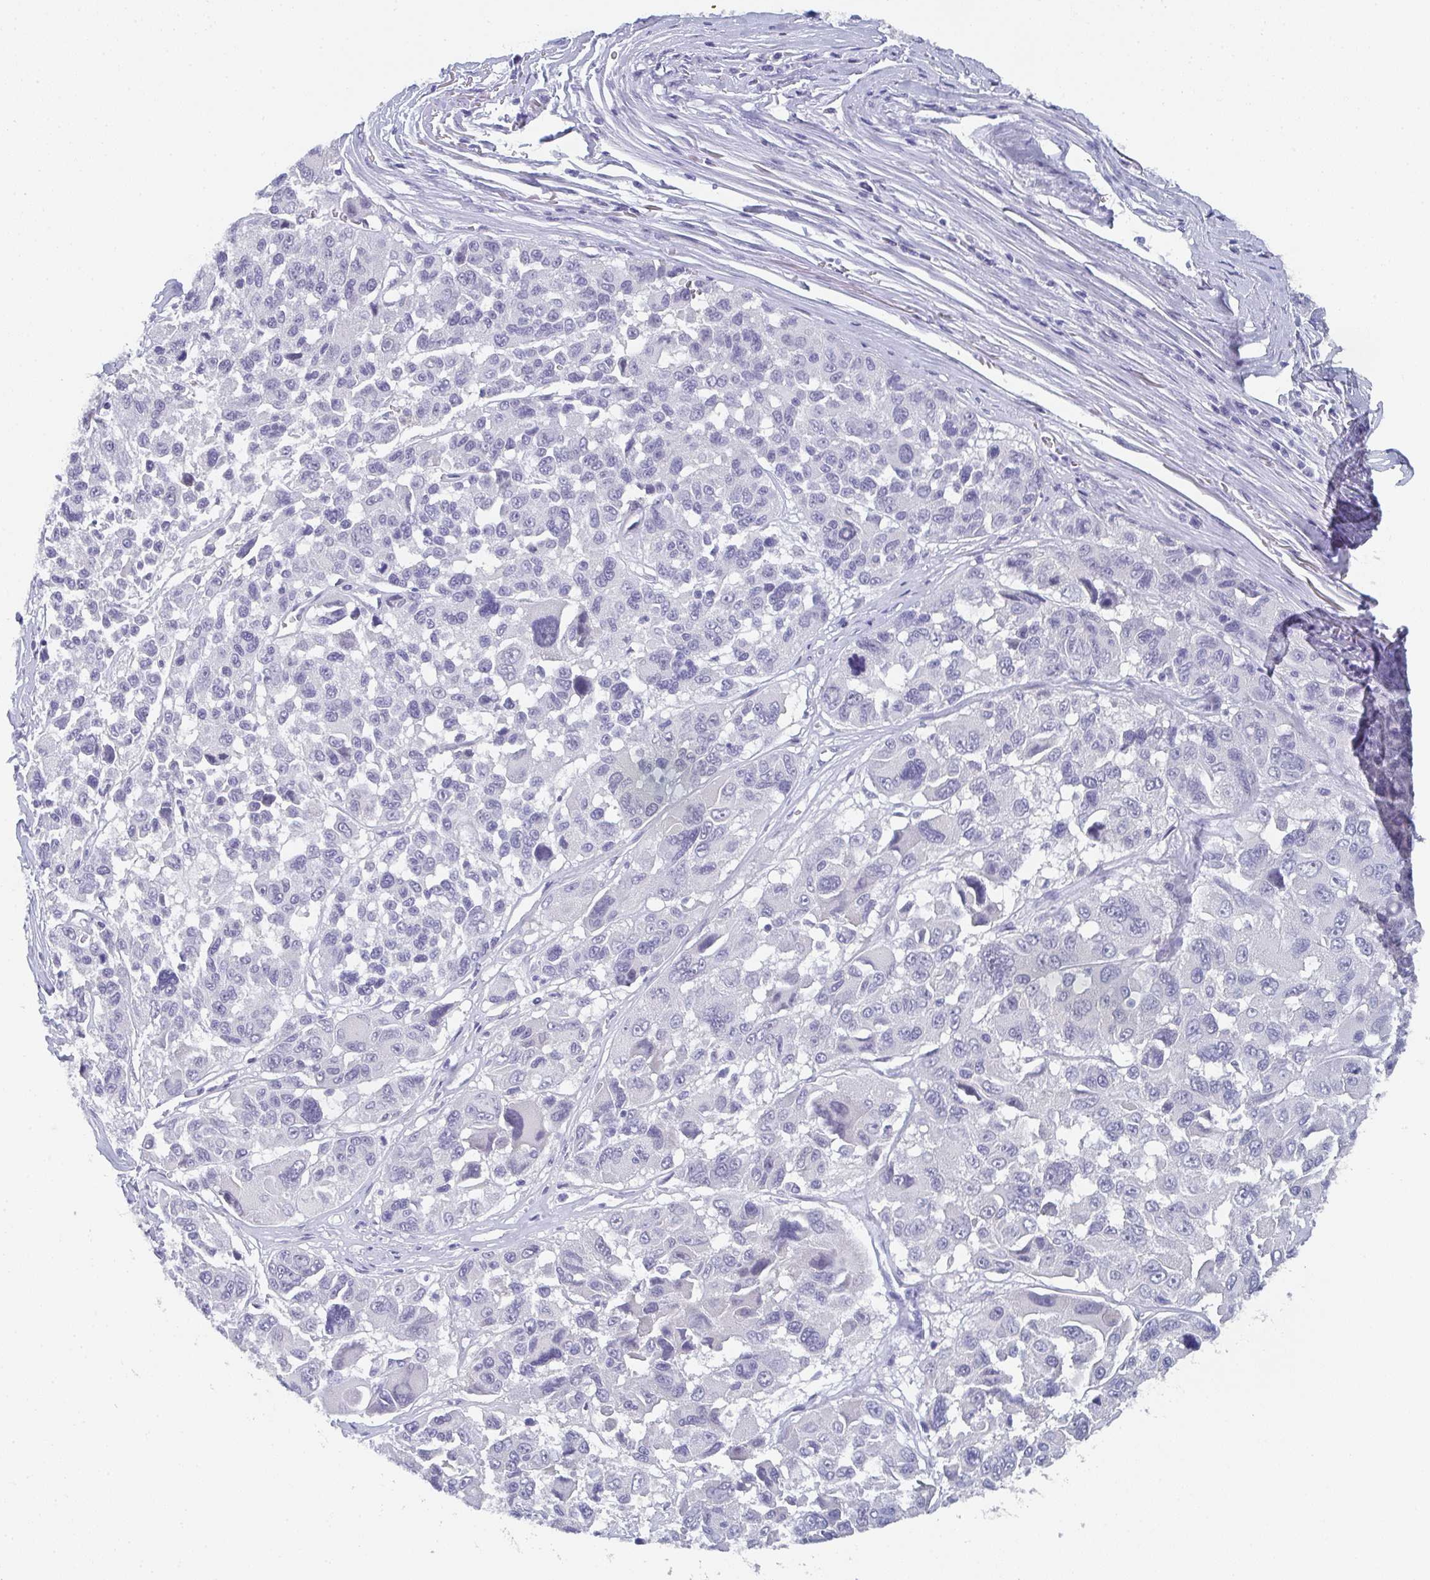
{"staining": {"intensity": "negative", "quantity": "none", "location": "none"}, "tissue": "melanoma", "cell_type": "Tumor cells", "image_type": "cancer", "snomed": [{"axis": "morphology", "description": "Malignant melanoma, NOS"}, {"axis": "topography", "description": "Skin"}], "caption": "An IHC photomicrograph of melanoma is shown. There is no staining in tumor cells of melanoma.", "gene": "DYDC2", "patient": {"sex": "female", "age": 66}}